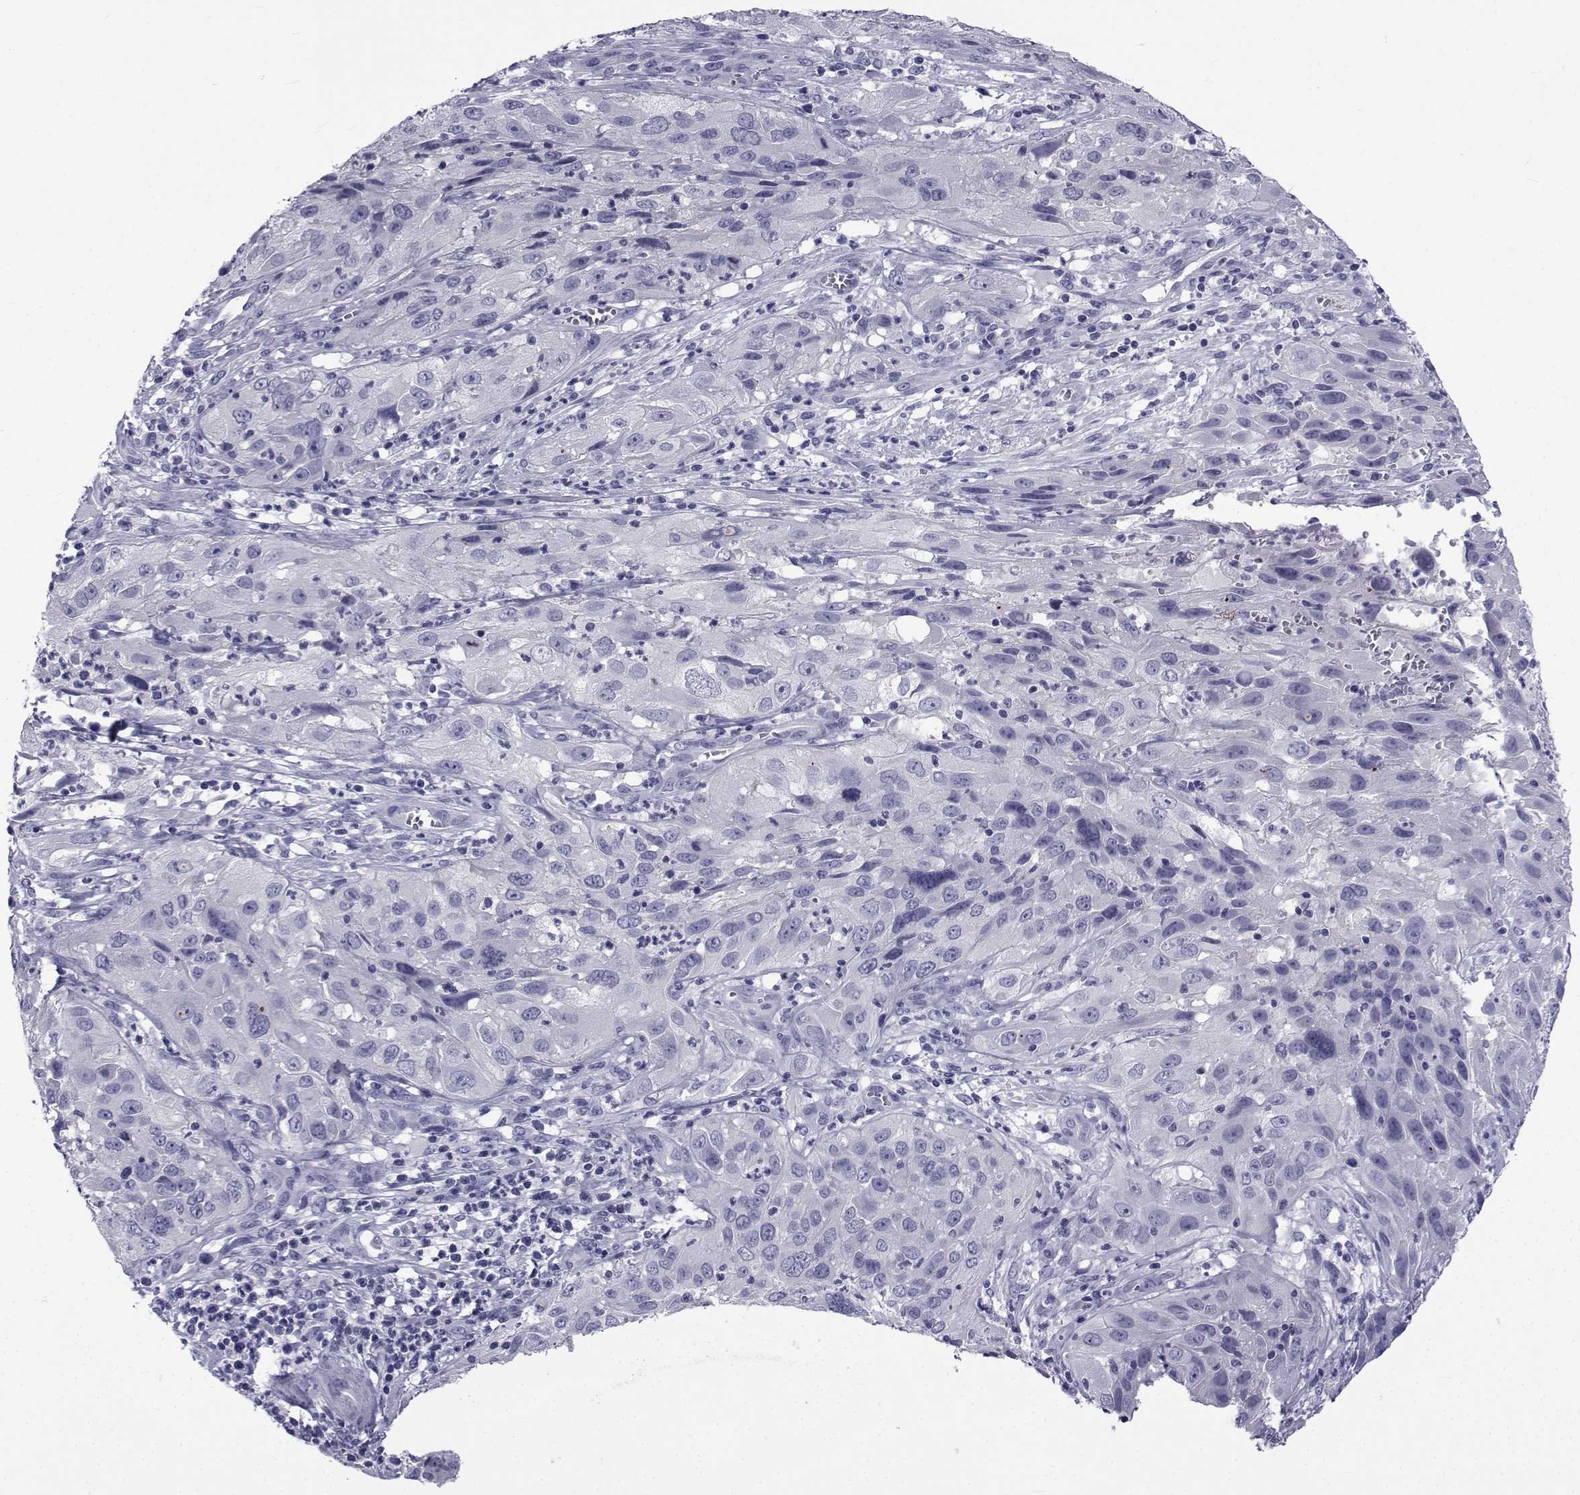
{"staining": {"intensity": "negative", "quantity": "none", "location": "none"}, "tissue": "cervical cancer", "cell_type": "Tumor cells", "image_type": "cancer", "snomed": [{"axis": "morphology", "description": "Squamous cell carcinoma, NOS"}, {"axis": "topography", "description": "Cervix"}], "caption": "Immunohistochemistry (IHC) histopathology image of neoplastic tissue: human cervical cancer (squamous cell carcinoma) stained with DAB shows no significant protein positivity in tumor cells.", "gene": "PDE6H", "patient": {"sex": "female", "age": 32}}